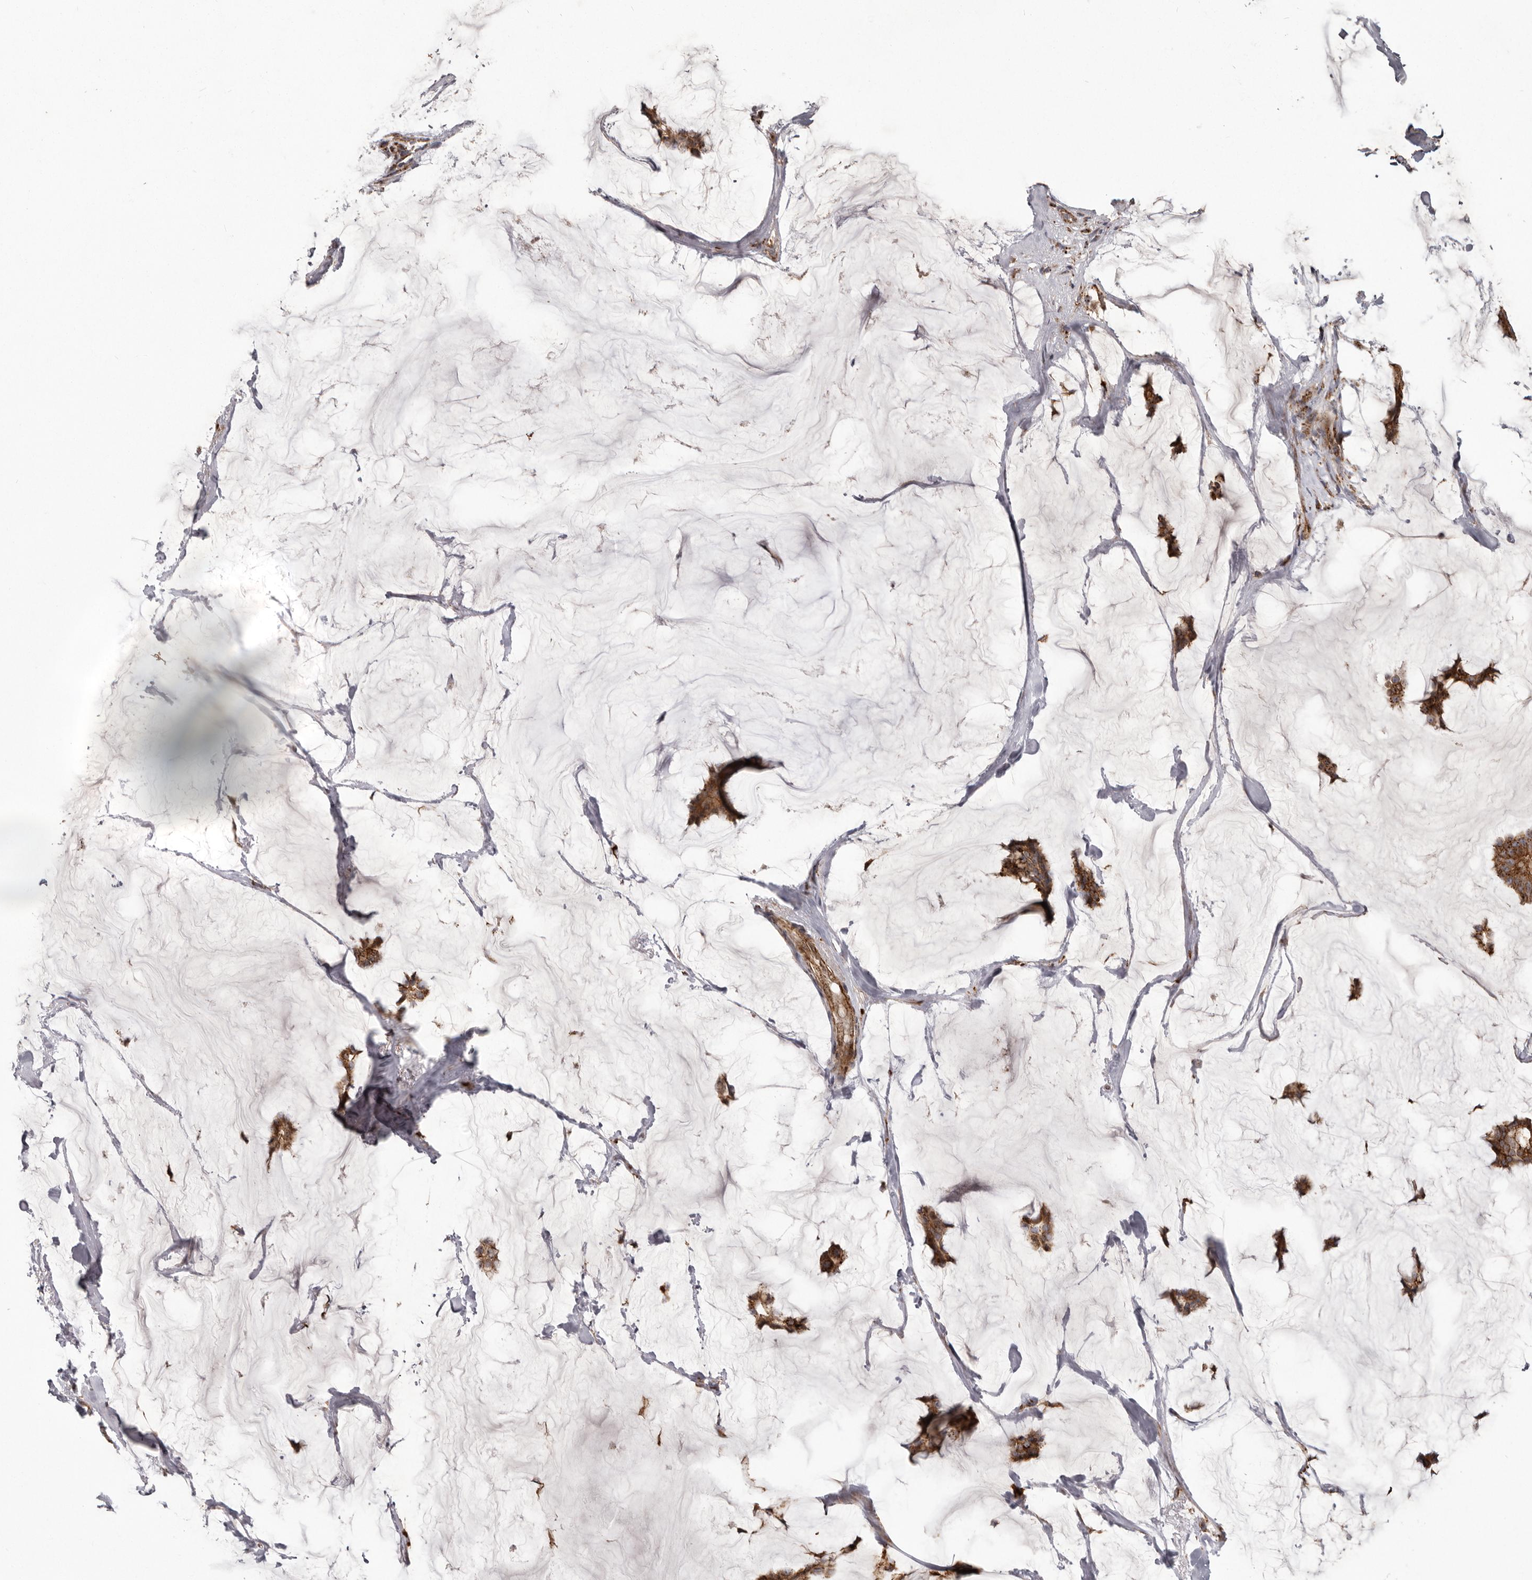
{"staining": {"intensity": "moderate", "quantity": ">75%", "location": "cytoplasmic/membranous"}, "tissue": "breast cancer", "cell_type": "Tumor cells", "image_type": "cancer", "snomed": [{"axis": "morphology", "description": "Duct carcinoma"}, {"axis": "topography", "description": "Breast"}], "caption": "Tumor cells demonstrate medium levels of moderate cytoplasmic/membranous expression in approximately >75% of cells in breast cancer.", "gene": "NUP43", "patient": {"sex": "female", "age": 93}}